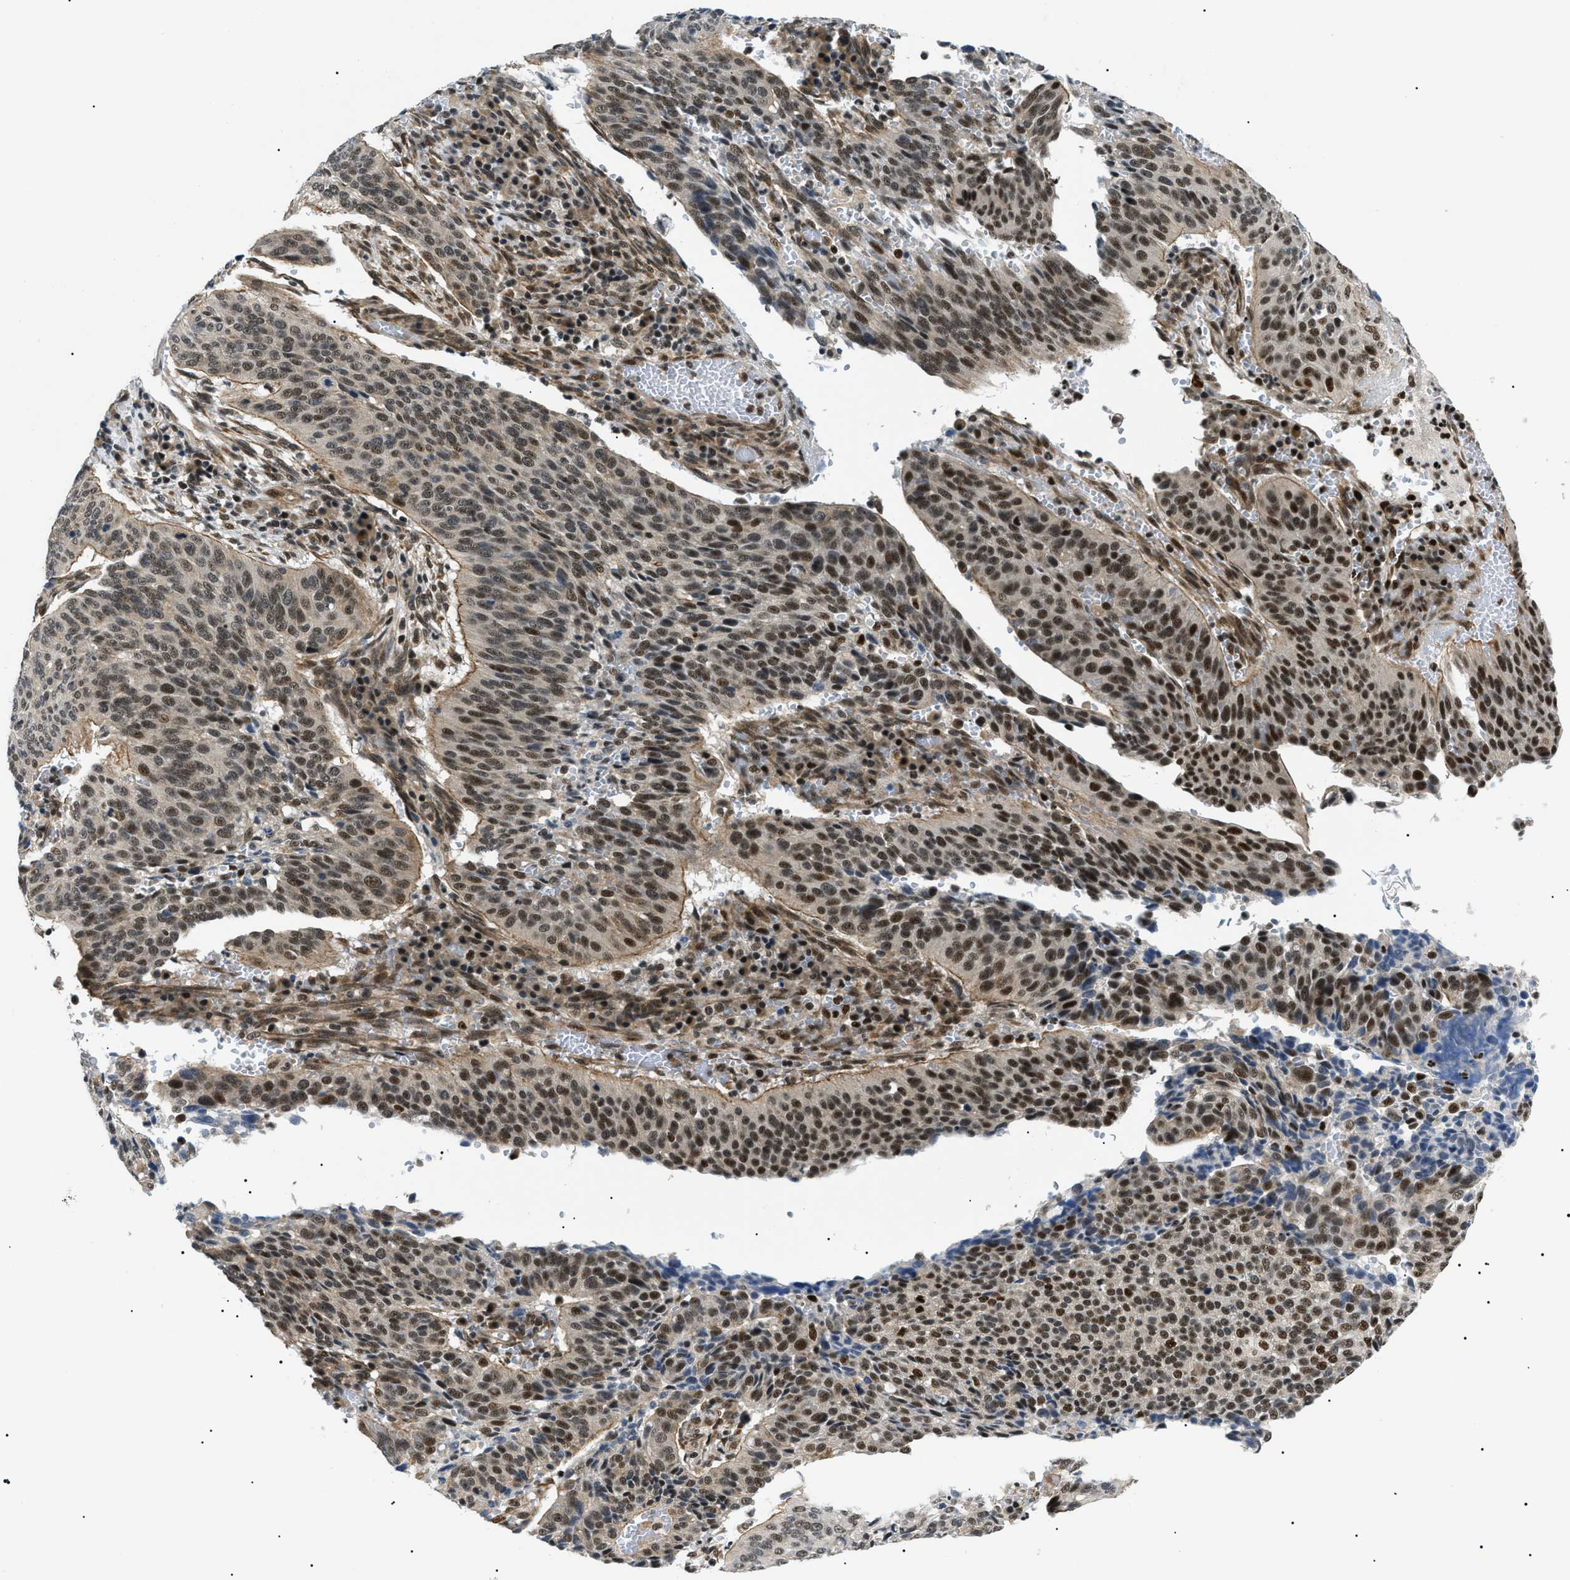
{"staining": {"intensity": "strong", "quantity": ">75%", "location": "nuclear"}, "tissue": "cervical cancer", "cell_type": "Tumor cells", "image_type": "cancer", "snomed": [{"axis": "morphology", "description": "Normal tissue, NOS"}, {"axis": "morphology", "description": "Squamous cell carcinoma, NOS"}, {"axis": "topography", "description": "Cervix"}], "caption": "Cervical cancer was stained to show a protein in brown. There is high levels of strong nuclear staining in approximately >75% of tumor cells.", "gene": "CWC25", "patient": {"sex": "female", "age": 39}}